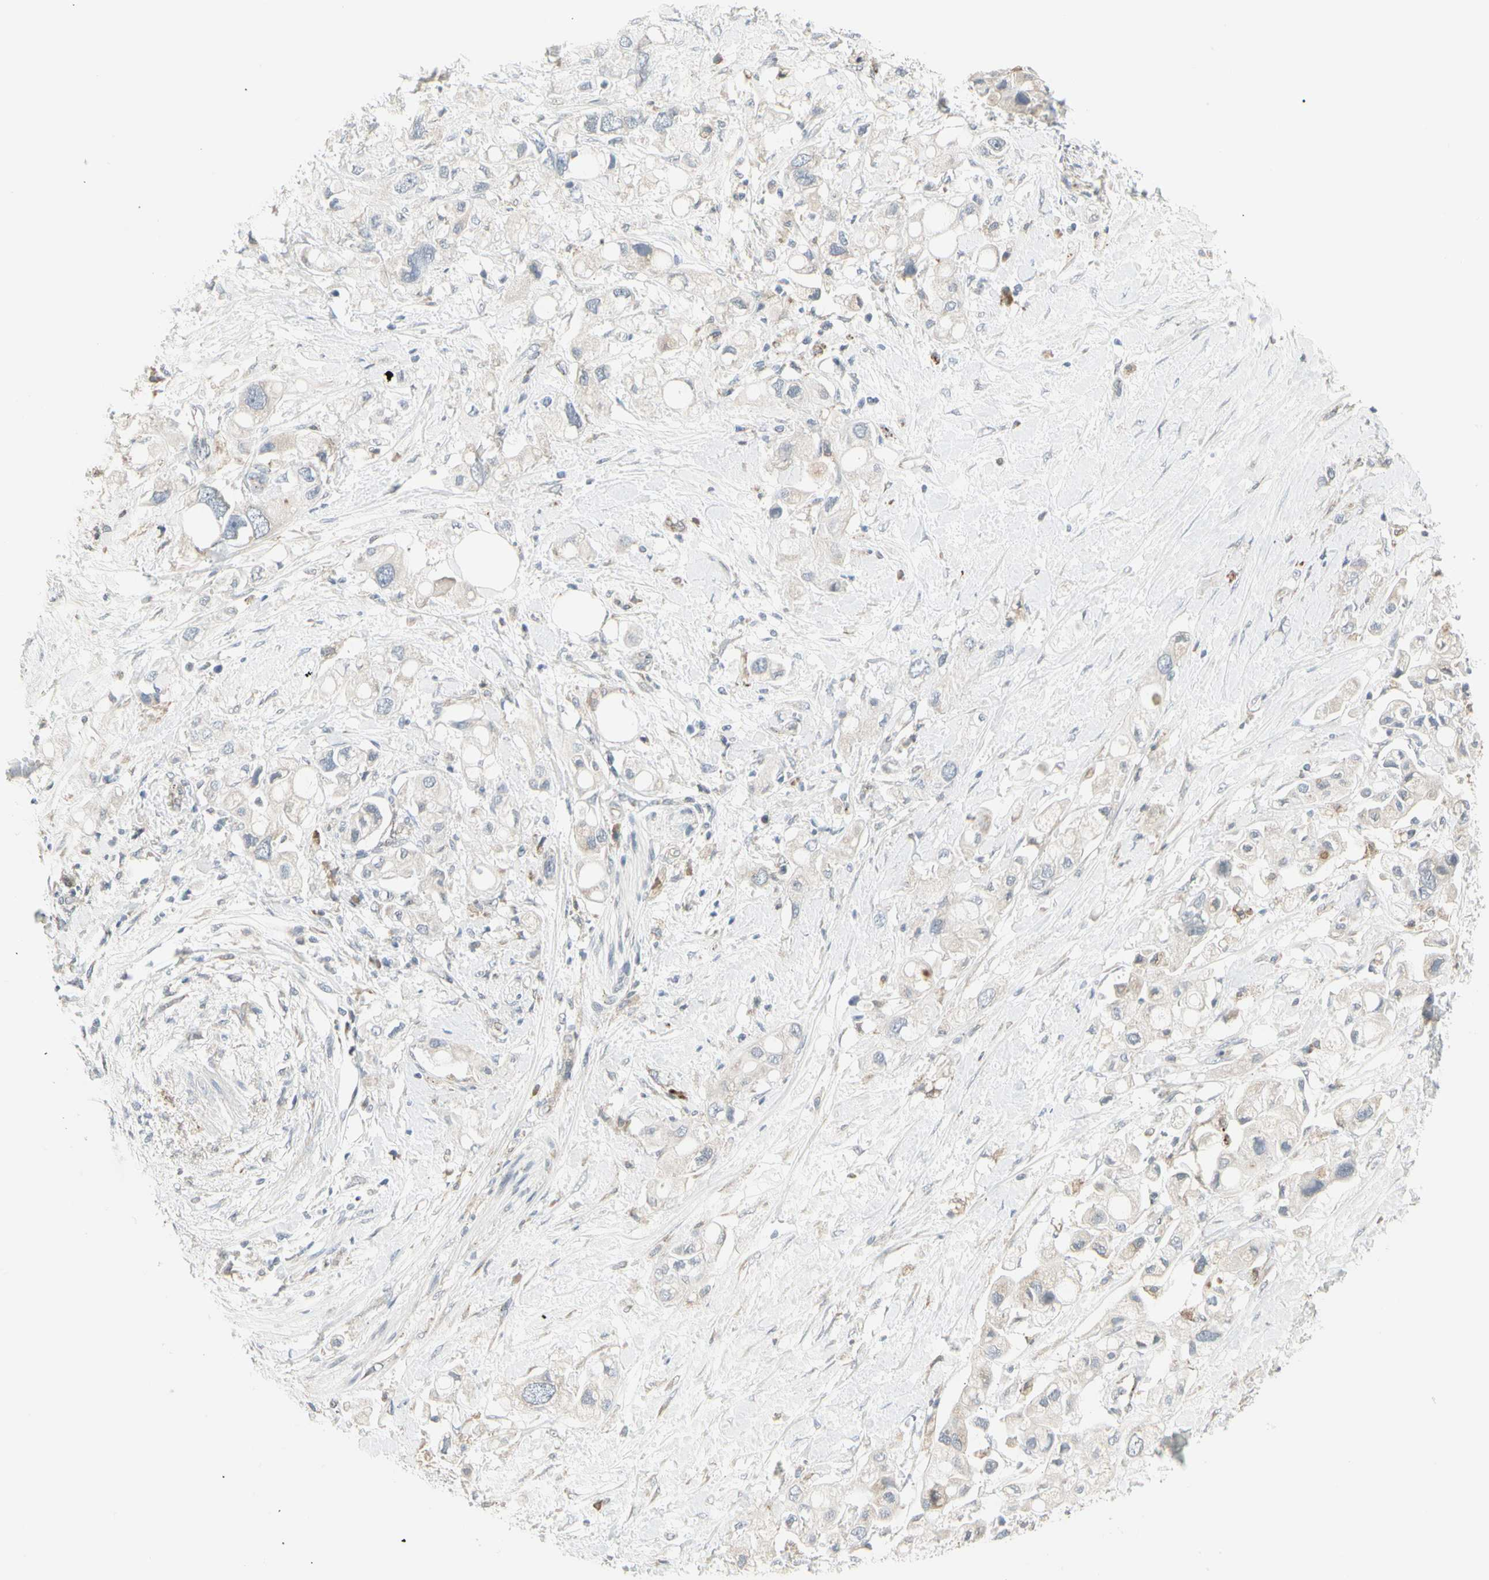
{"staining": {"intensity": "negative", "quantity": "none", "location": "none"}, "tissue": "pancreatic cancer", "cell_type": "Tumor cells", "image_type": "cancer", "snomed": [{"axis": "morphology", "description": "Adenocarcinoma, NOS"}, {"axis": "topography", "description": "Pancreas"}], "caption": "High power microscopy photomicrograph of an IHC image of adenocarcinoma (pancreatic), revealing no significant staining in tumor cells.", "gene": "GRN", "patient": {"sex": "female", "age": 56}}